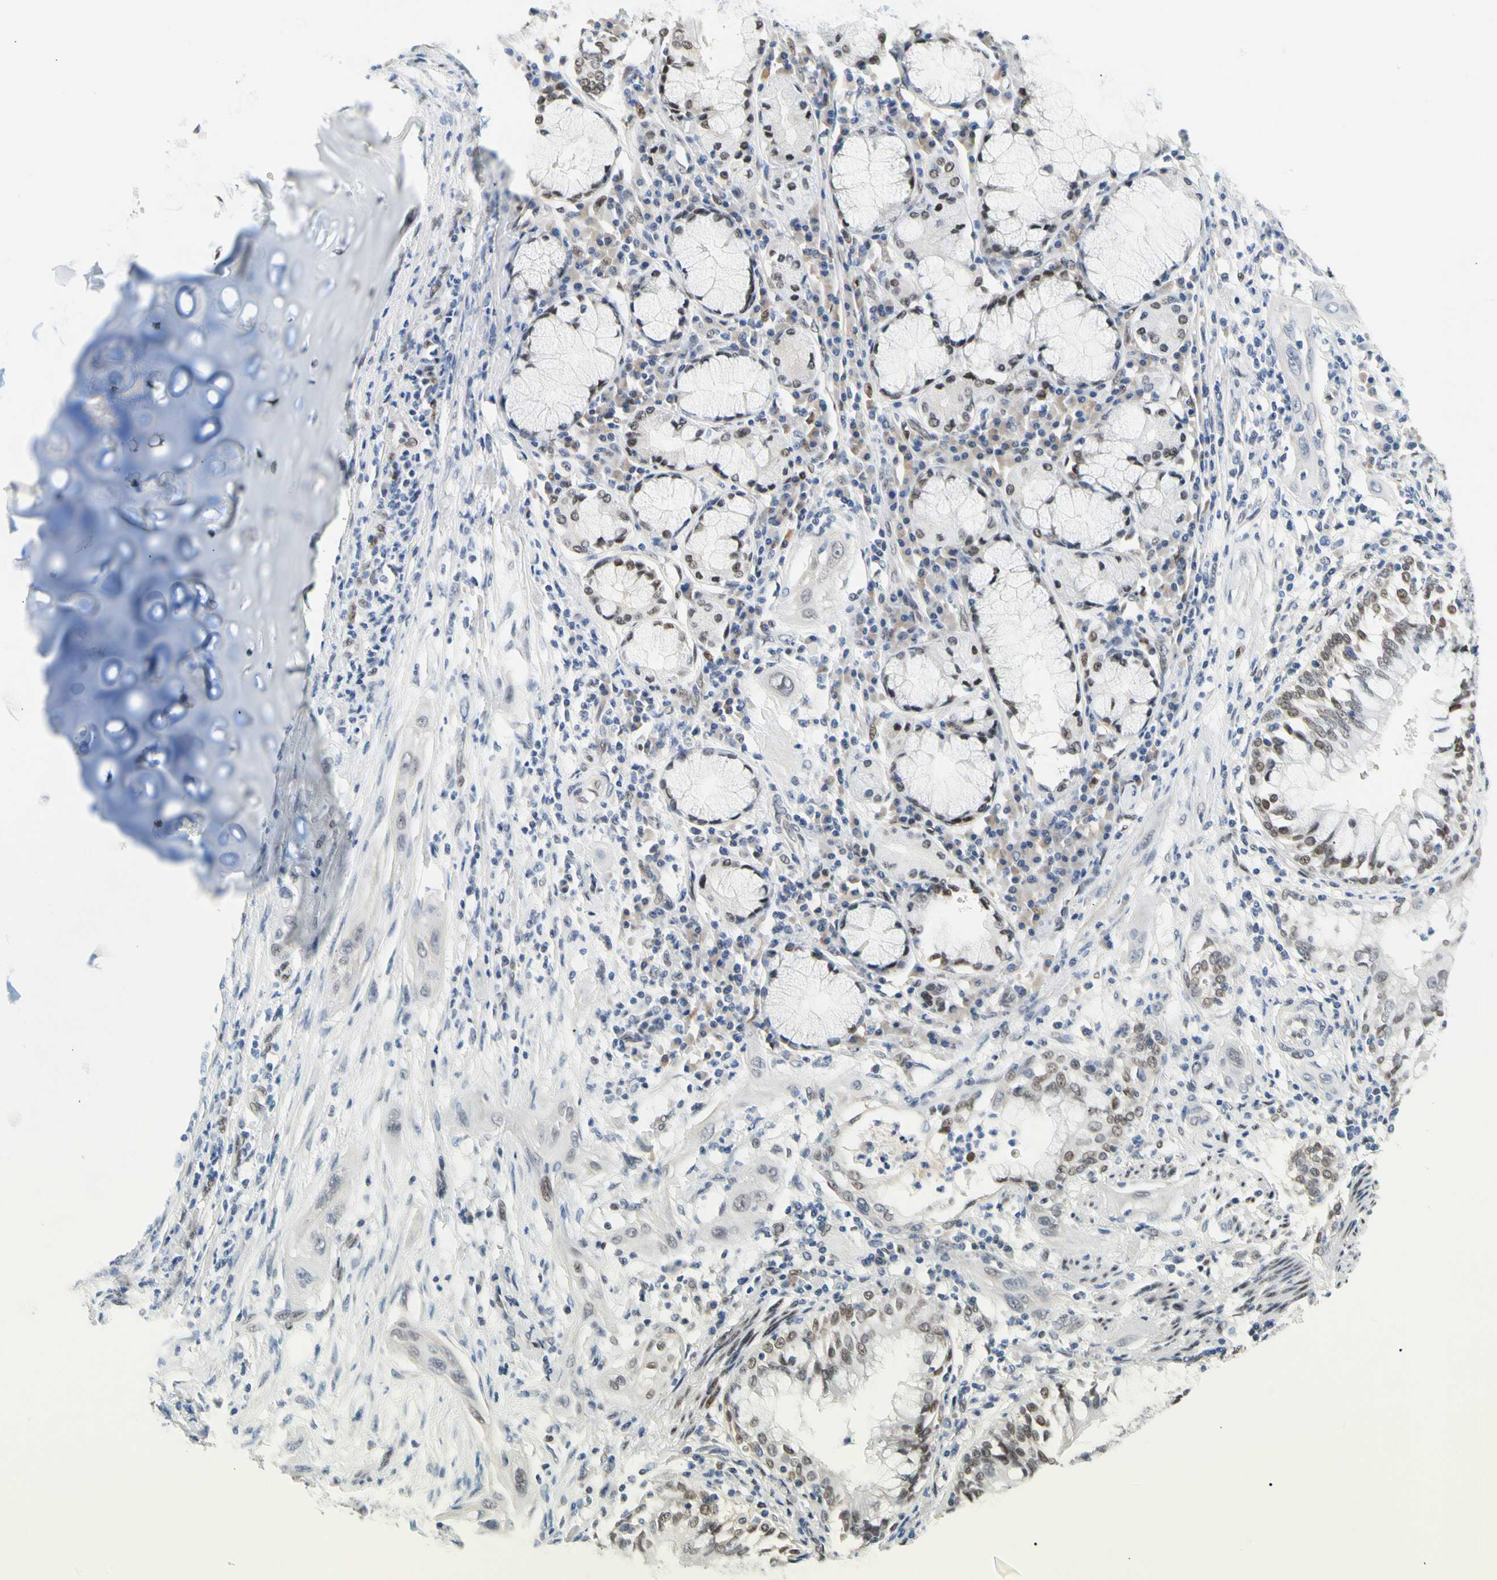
{"staining": {"intensity": "weak", "quantity": "<25%", "location": "nuclear"}, "tissue": "lung cancer", "cell_type": "Tumor cells", "image_type": "cancer", "snomed": [{"axis": "morphology", "description": "Squamous cell carcinoma, NOS"}, {"axis": "topography", "description": "Lung"}], "caption": "Tumor cells are negative for protein expression in human lung squamous cell carcinoma.", "gene": "NFIA", "patient": {"sex": "female", "age": 47}}